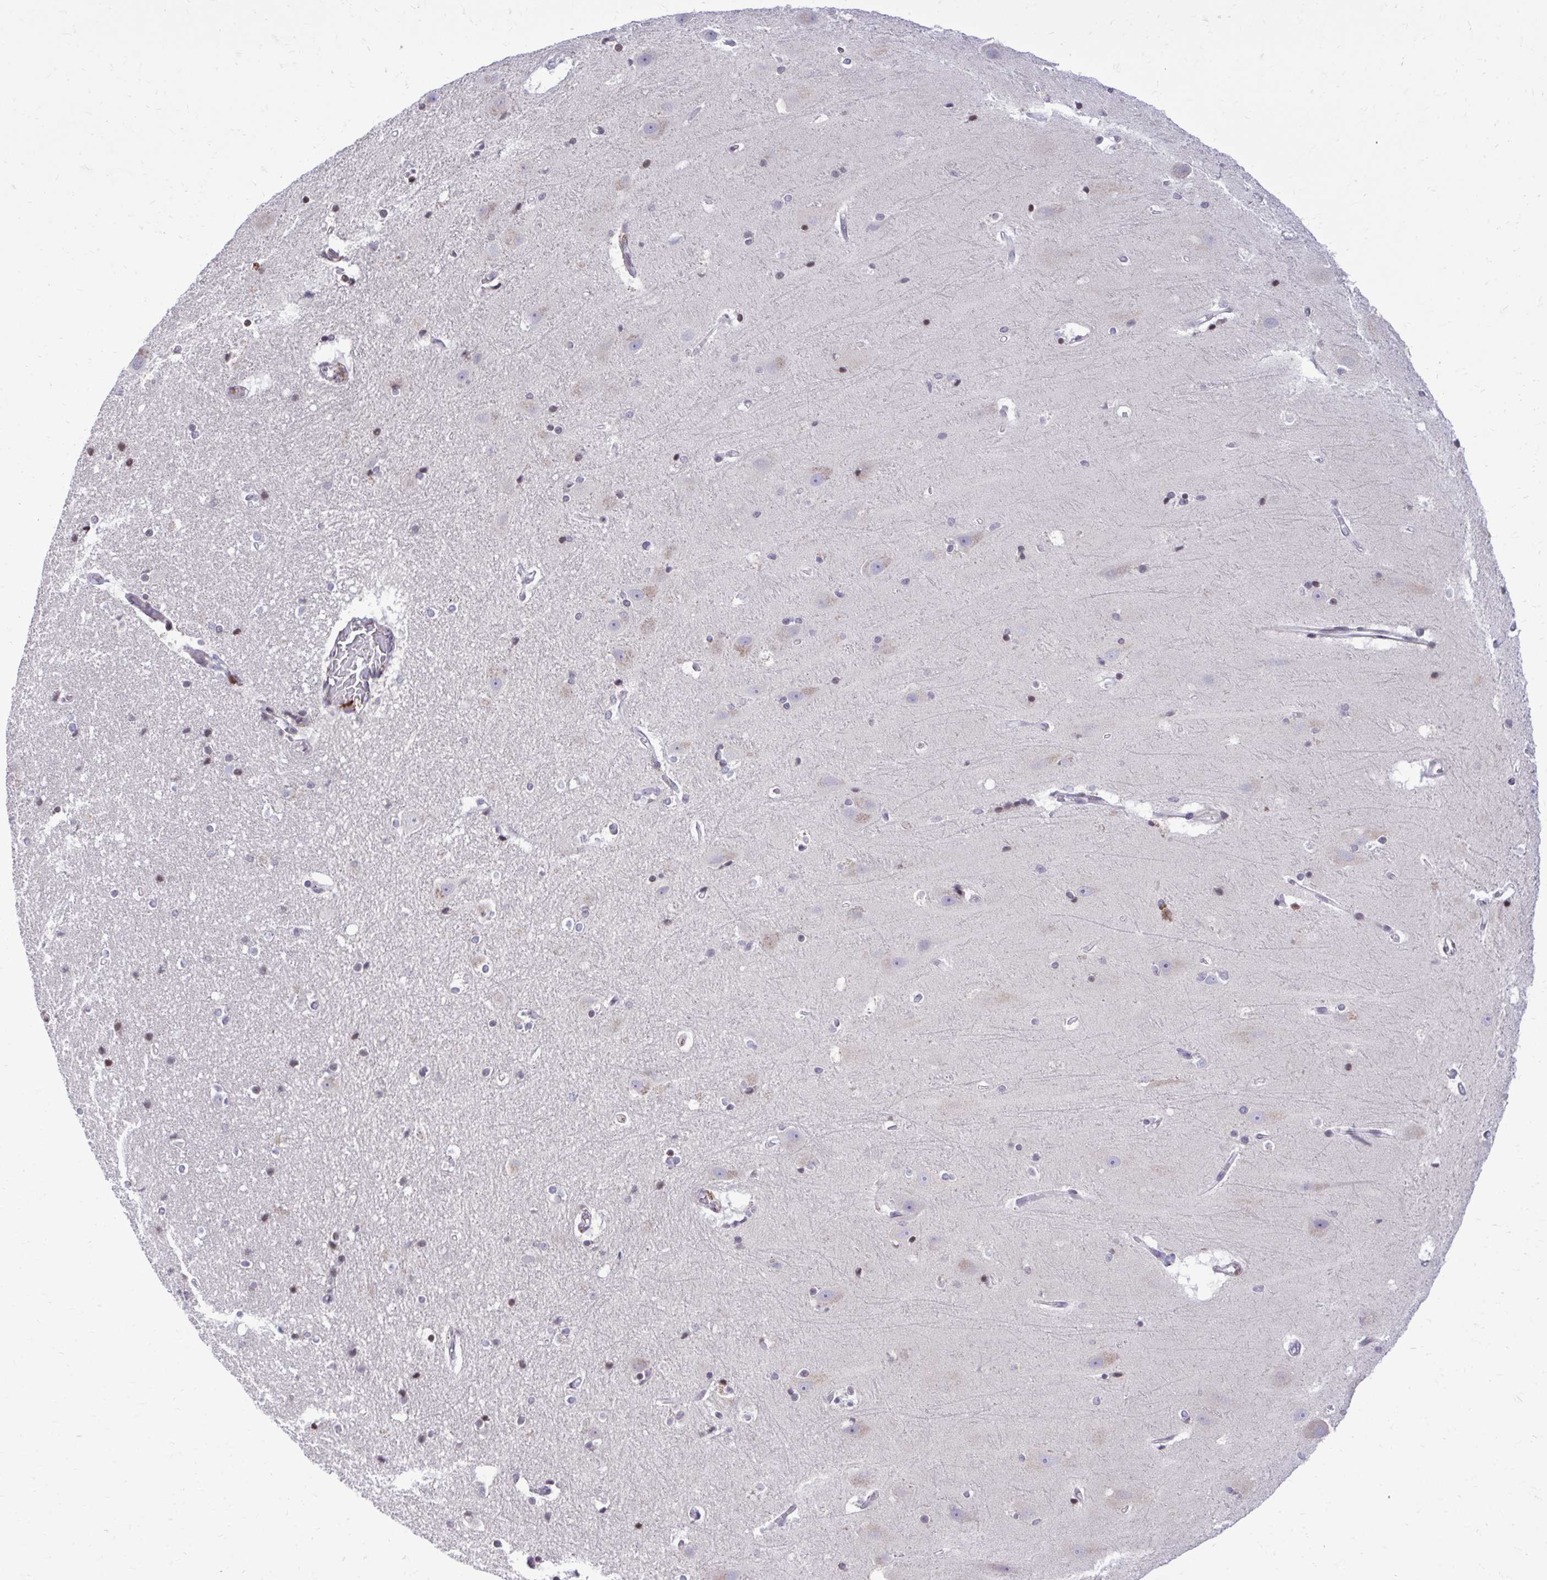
{"staining": {"intensity": "weak", "quantity": "<25%", "location": "cytoplasmic/membranous"}, "tissue": "hippocampus", "cell_type": "Glial cells", "image_type": "normal", "snomed": [{"axis": "morphology", "description": "Normal tissue, NOS"}, {"axis": "topography", "description": "Hippocampus"}], "caption": "IHC of unremarkable human hippocampus reveals no positivity in glial cells.", "gene": "METTL9", "patient": {"sex": "male", "age": 63}}